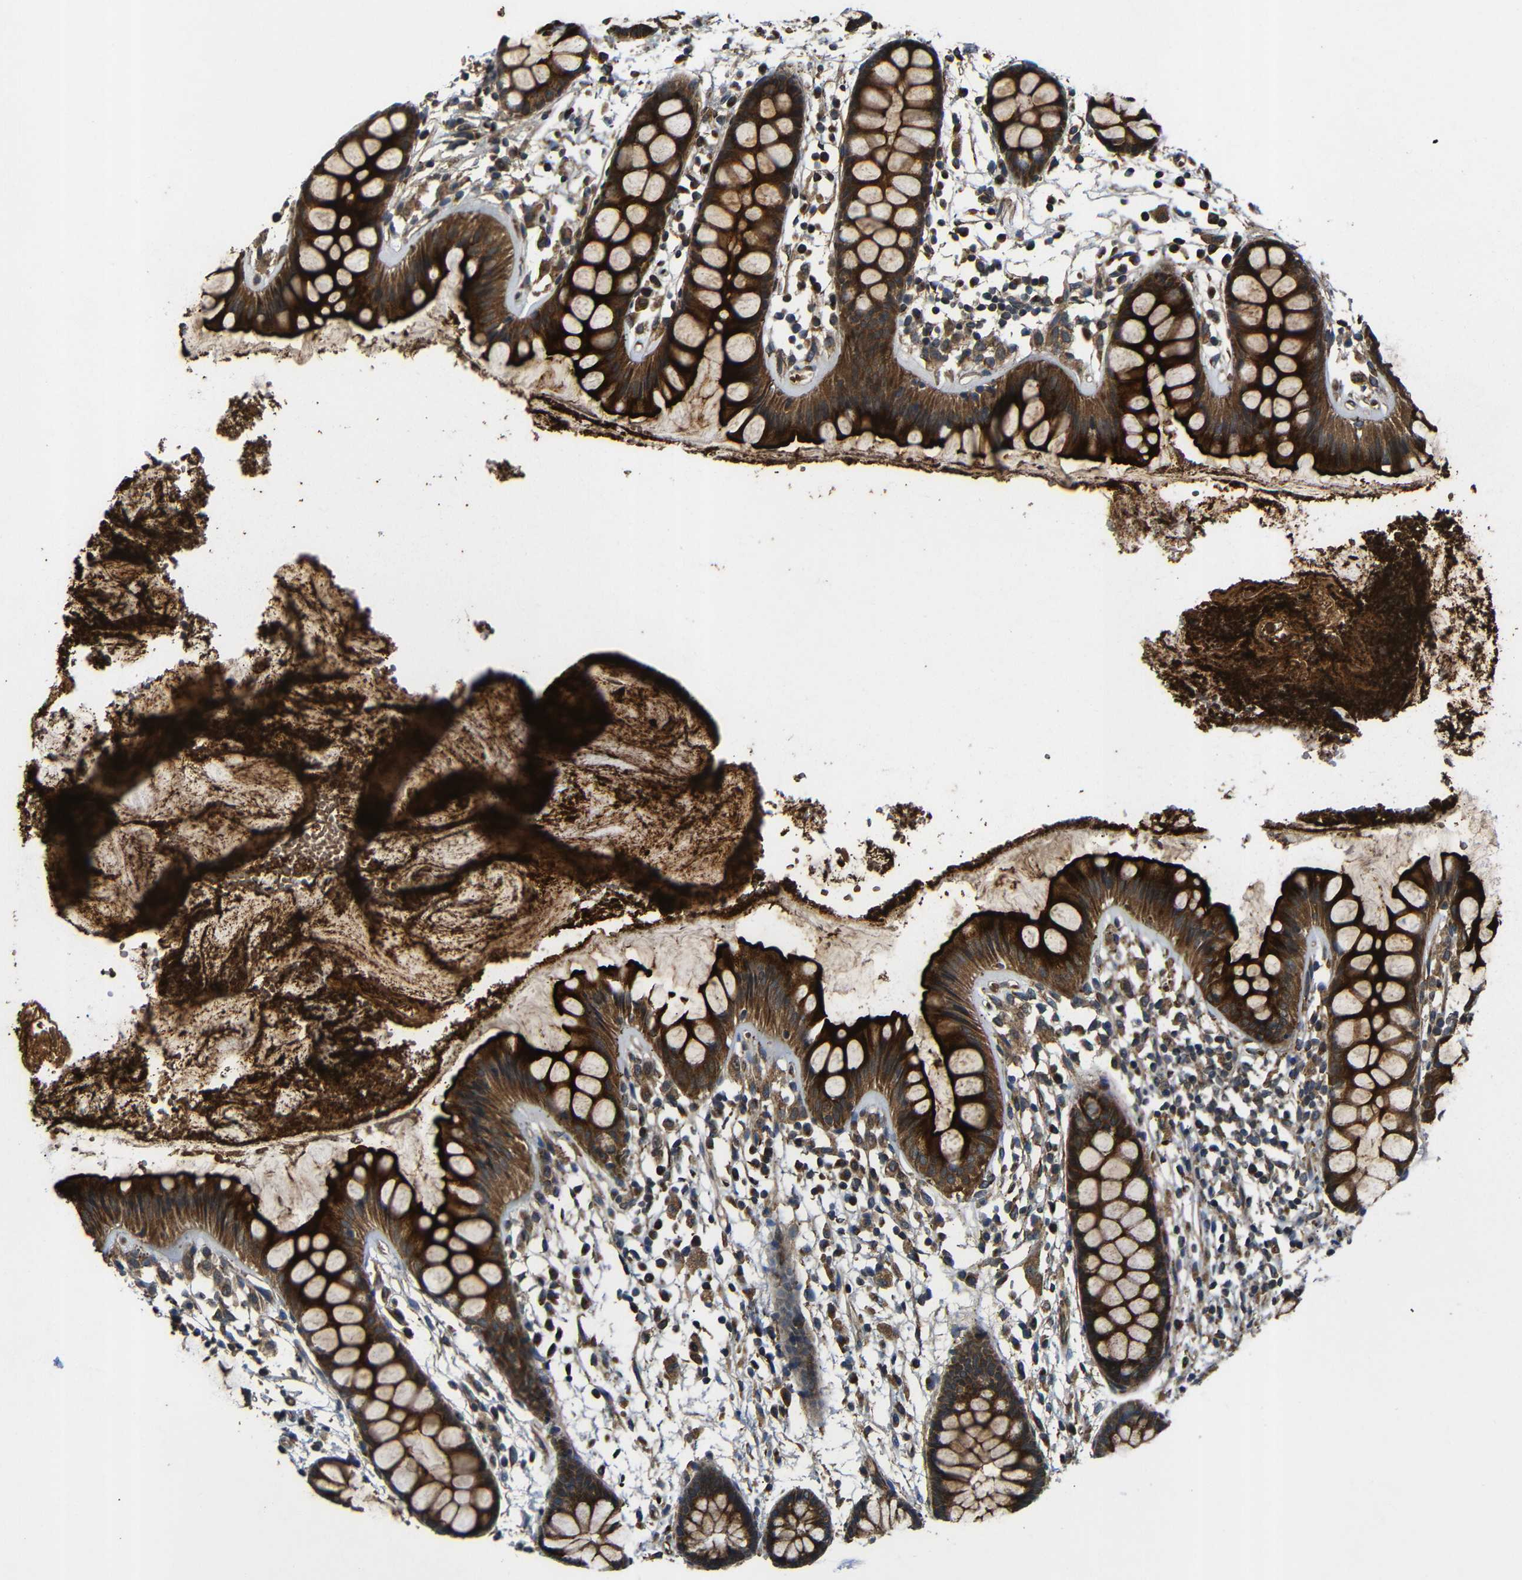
{"staining": {"intensity": "strong", "quantity": ">75%", "location": "cytoplasmic/membranous"}, "tissue": "rectum", "cell_type": "Glandular cells", "image_type": "normal", "snomed": [{"axis": "morphology", "description": "Normal tissue, NOS"}, {"axis": "topography", "description": "Rectum"}], "caption": "A micrograph of human rectum stained for a protein shows strong cytoplasmic/membranous brown staining in glandular cells.", "gene": "TRPC1", "patient": {"sex": "female", "age": 66}}